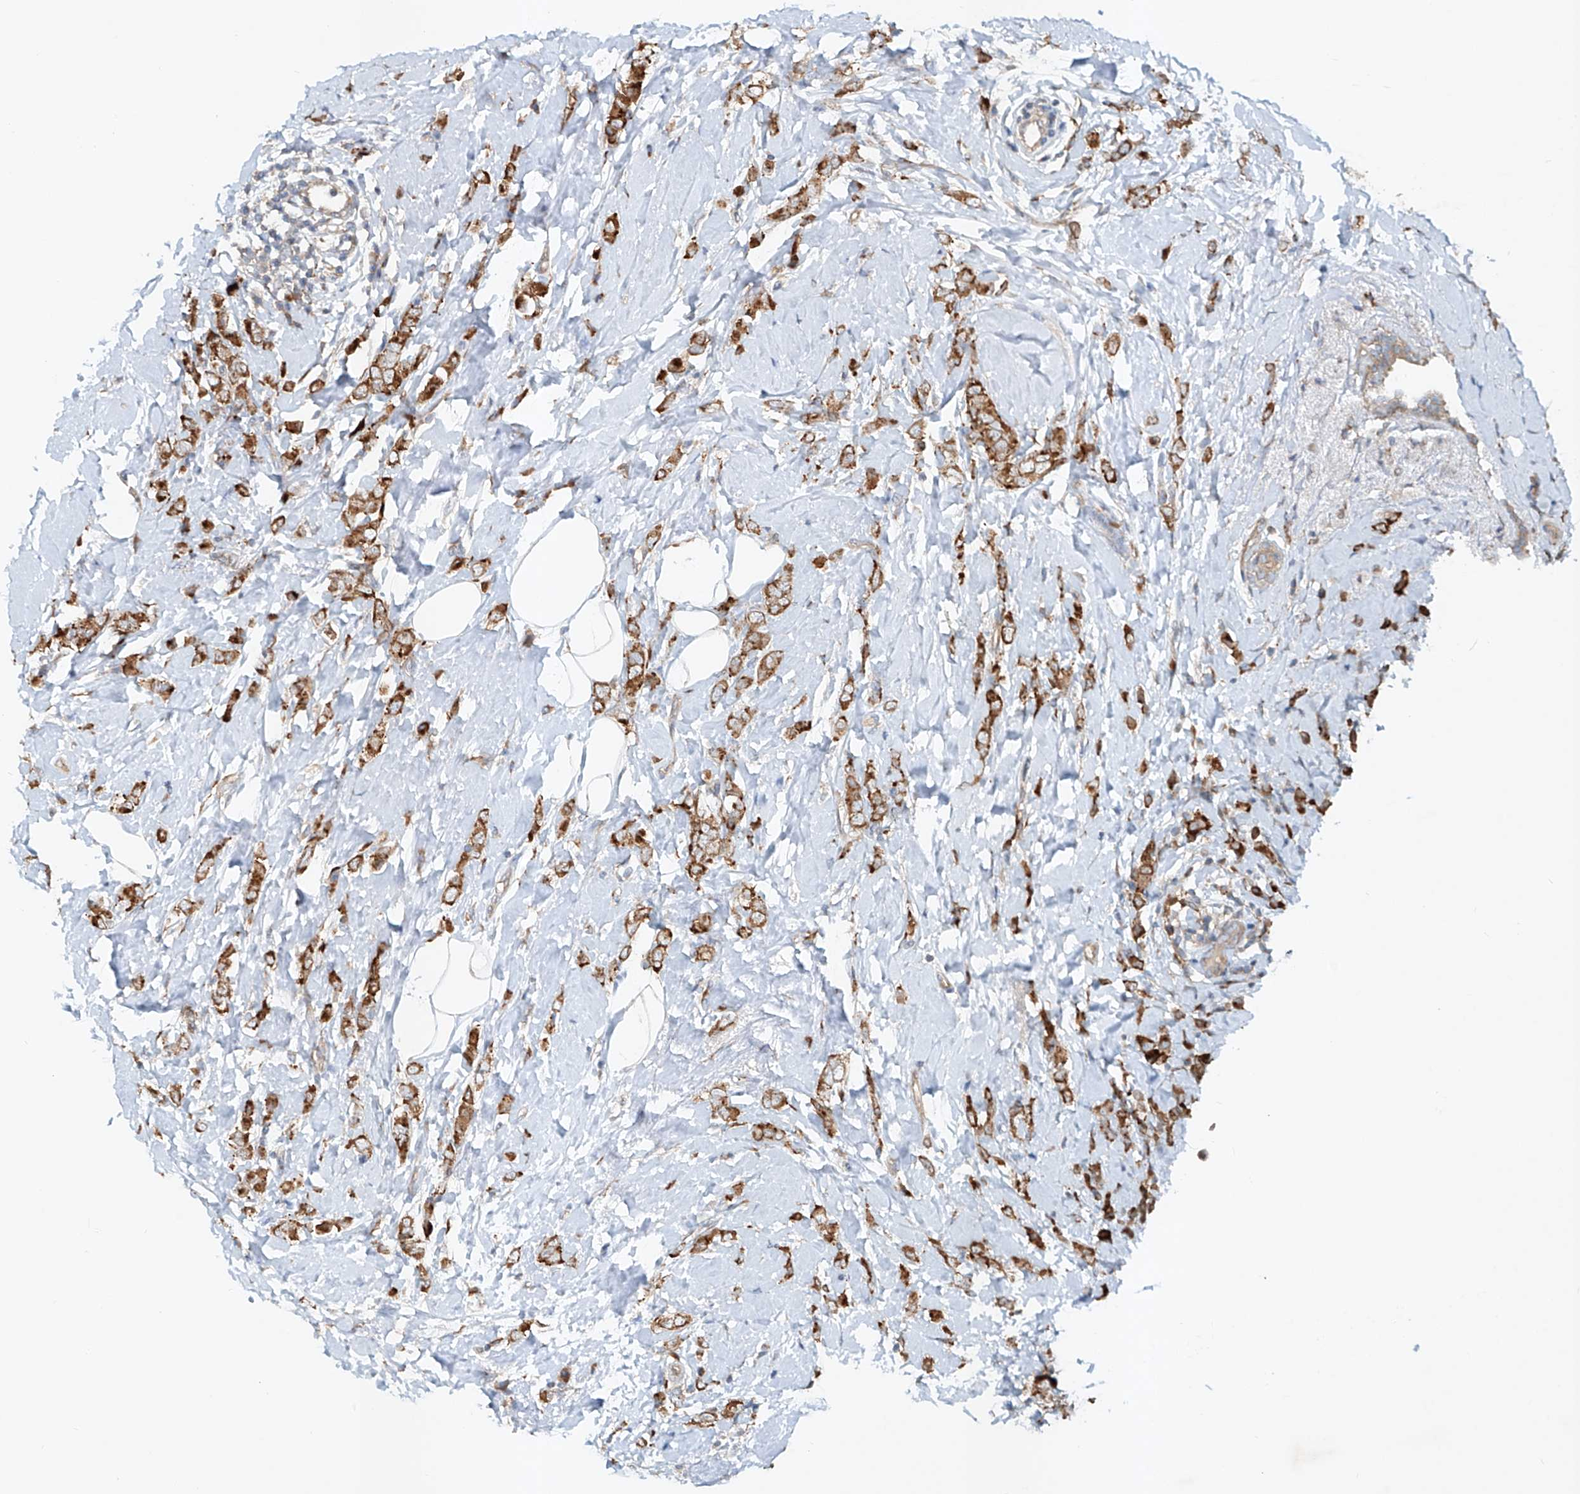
{"staining": {"intensity": "moderate", "quantity": ">75%", "location": "cytoplasmic/membranous"}, "tissue": "breast cancer", "cell_type": "Tumor cells", "image_type": "cancer", "snomed": [{"axis": "morphology", "description": "Lobular carcinoma"}, {"axis": "topography", "description": "Breast"}], "caption": "Human breast lobular carcinoma stained with a brown dye reveals moderate cytoplasmic/membranous positive staining in approximately >75% of tumor cells.", "gene": "SNAP29", "patient": {"sex": "female", "age": 47}}